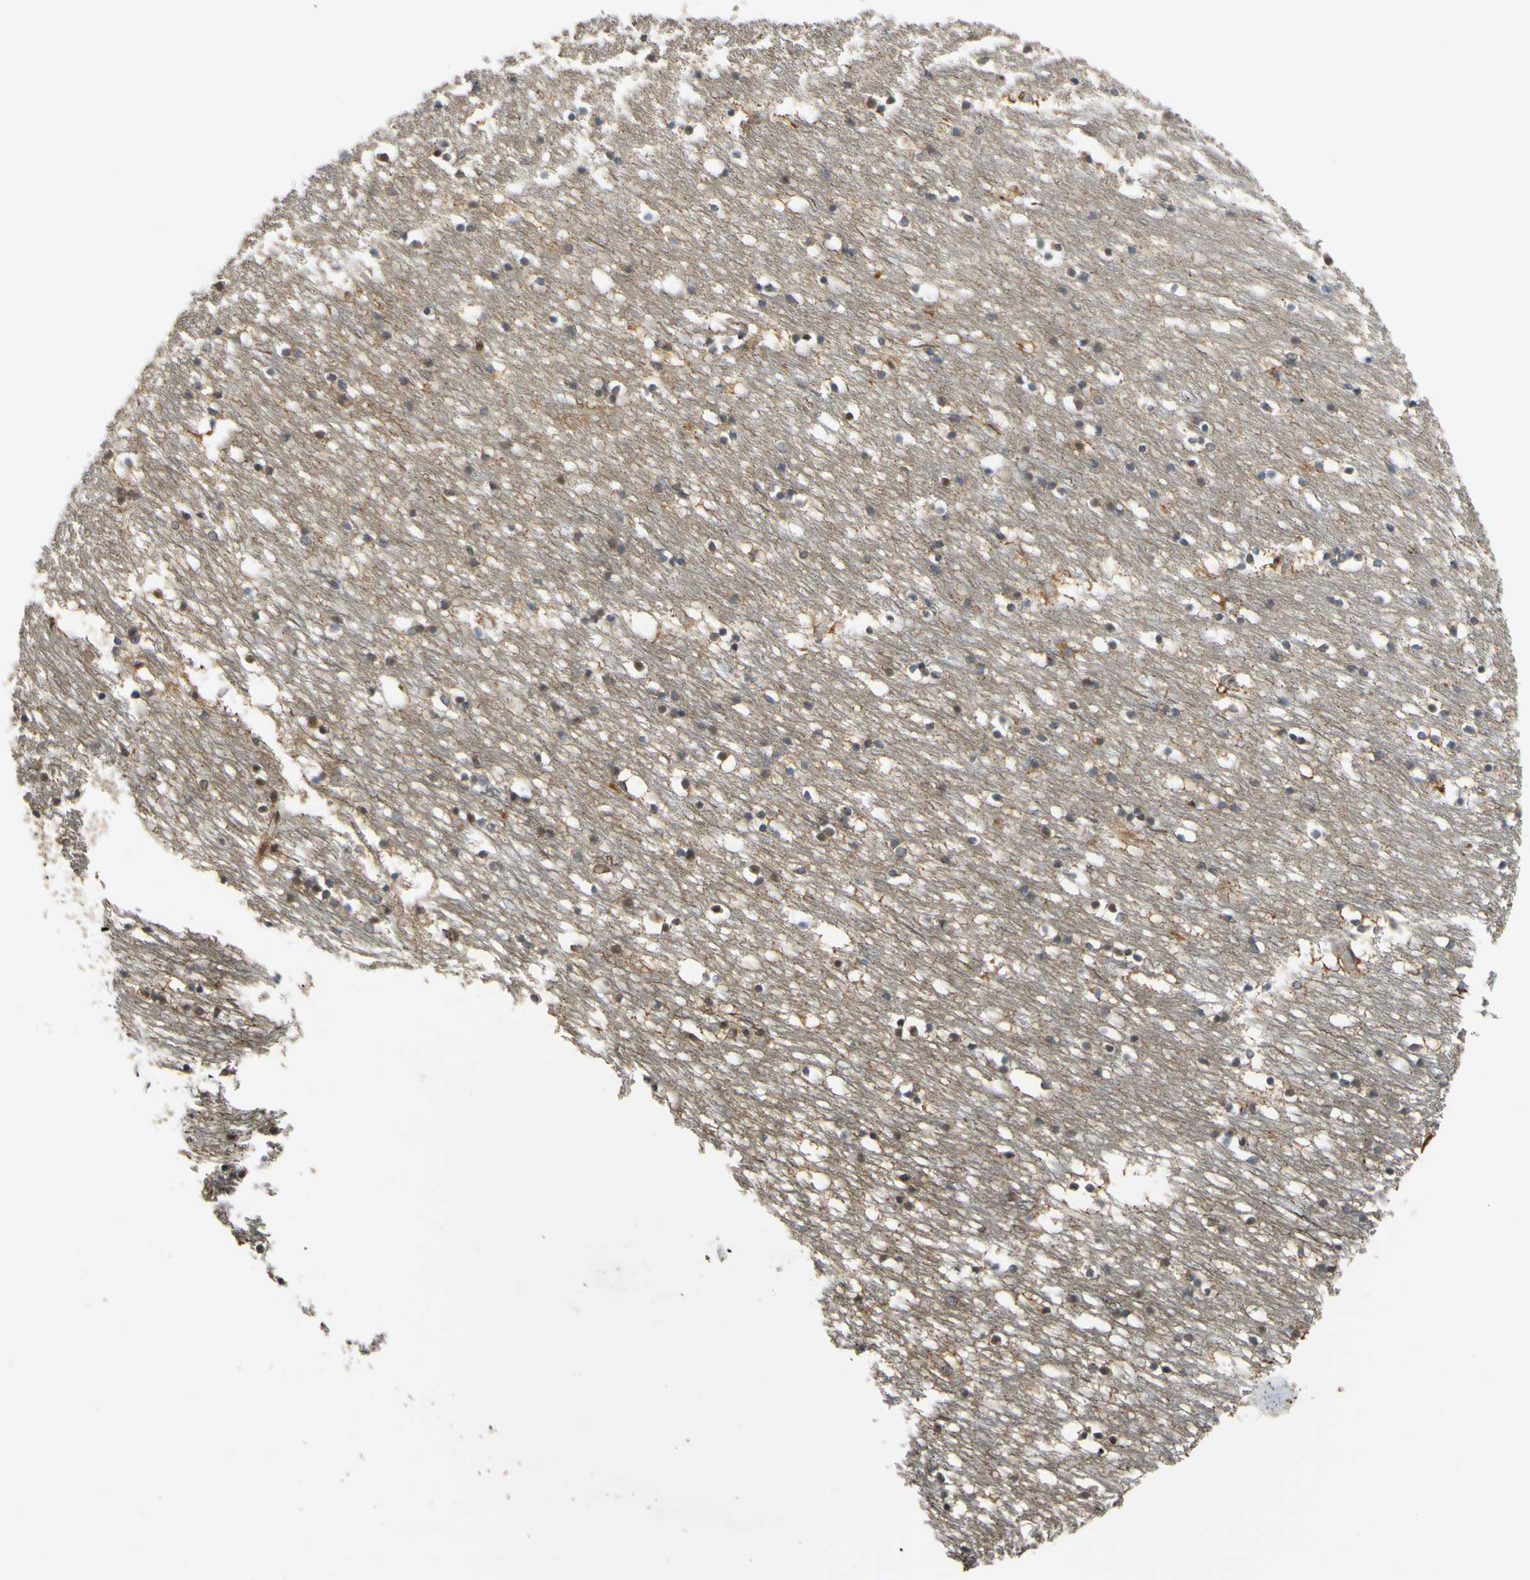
{"staining": {"intensity": "moderate", "quantity": "<25%", "location": "cytoplasmic/membranous"}, "tissue": "caudate", "cell_type": "Glial cells", "image_type": "normal", "snomed": [{"axis": "morphology", "description": "Normal tissue, NOS"}, {"axis": "topography", "description": "Lateral ventricle wall"}], "caption": "IHC image of normal human caudate stained for a protein (brown), which shows low levels of moderate cytoplasmic/membranous staining in about <25% of glial cells.", "gene": "ABCC8", "patient": {"sex": "male", "age": 45}}